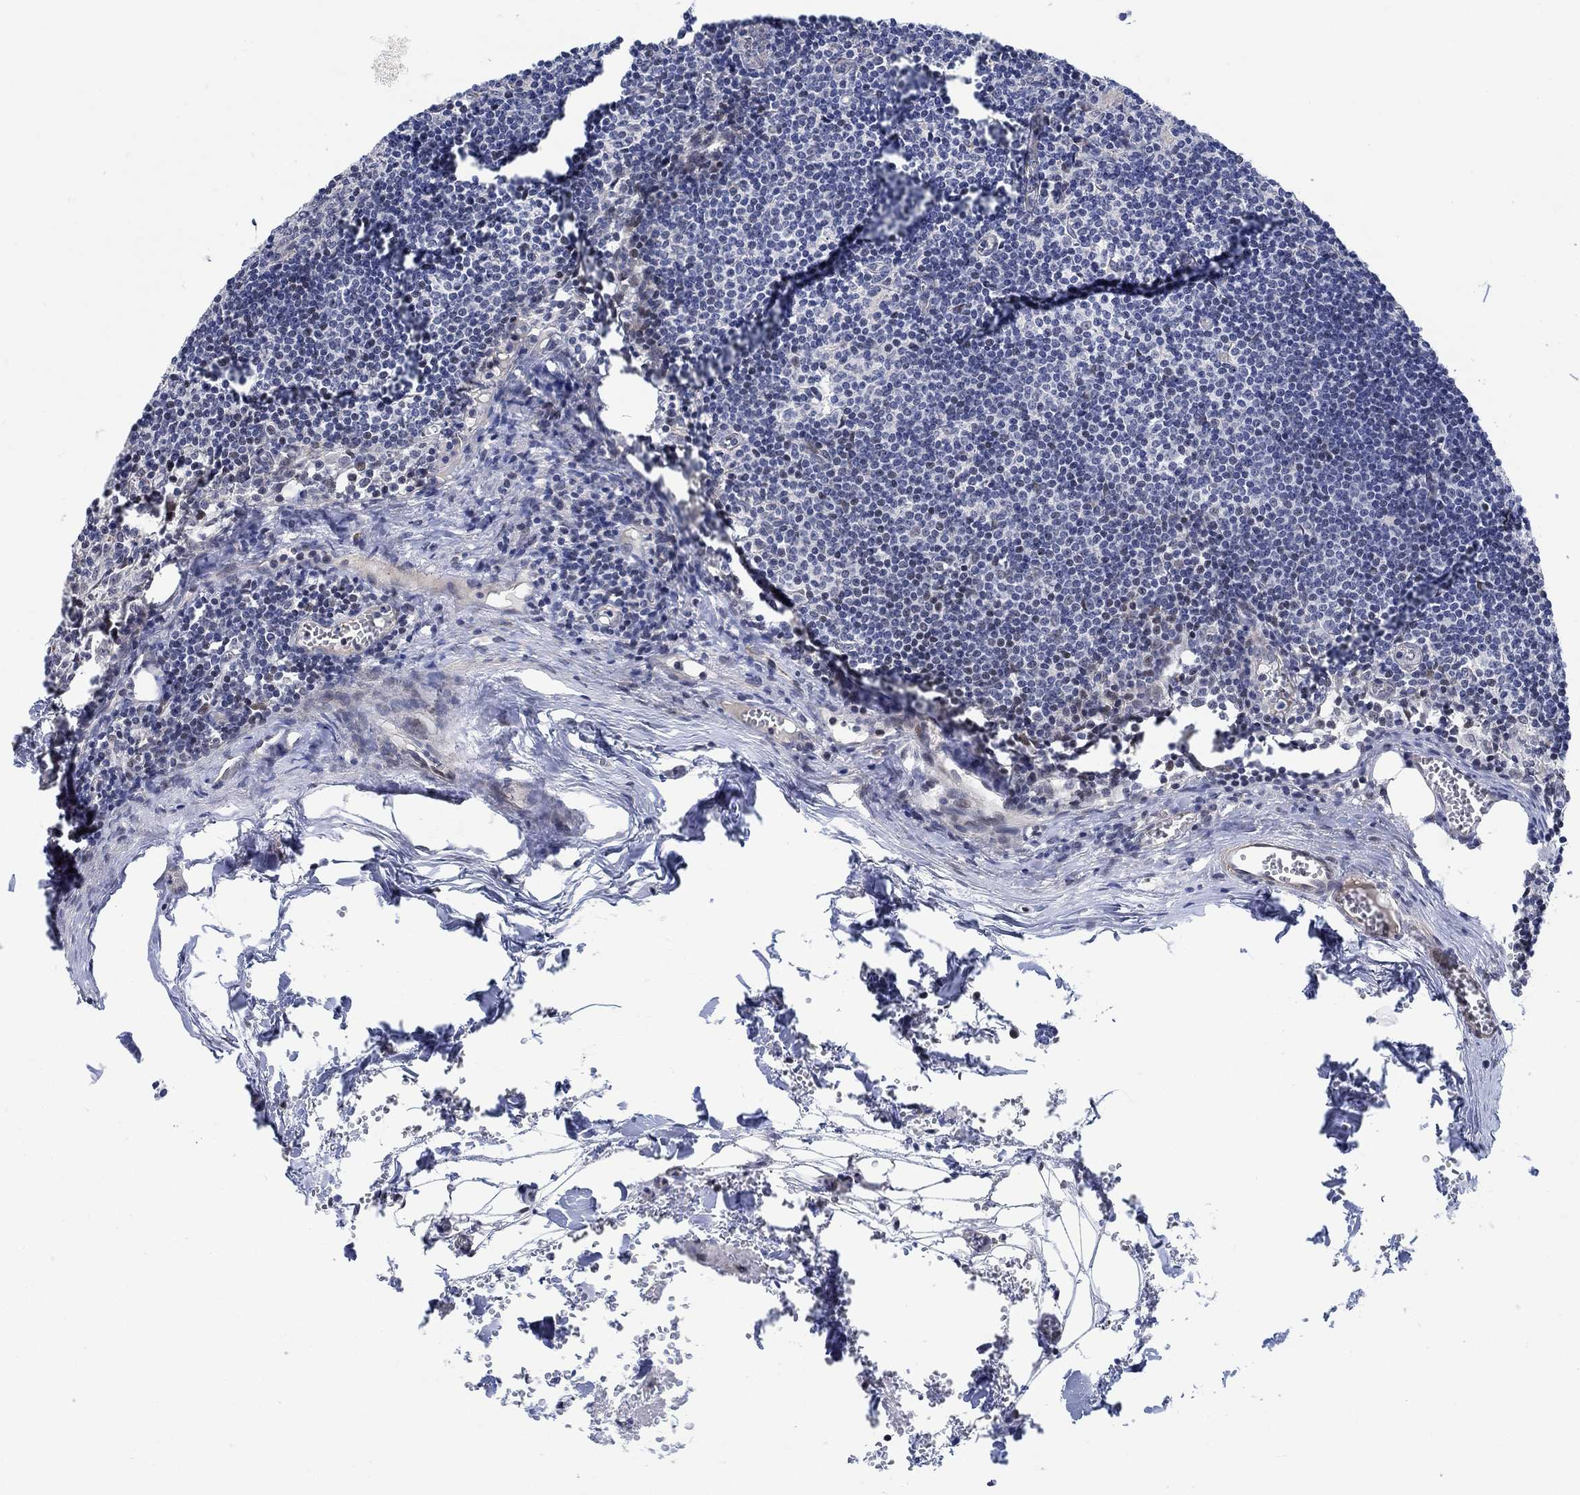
{"staining": {"intensity": "negative", "quantity": "none", "location": "none"}, "tissue": "lymph node", "cell_type": "Germinal center cells", "image_type": "normal", "snomed": [{"axis": "morphology", "description": "Normal tissue, NOS"}, {"axis": "topography", "description": "Lymph node"}], "caption": "The histopathology image shows no significant staining in germinal center cells of lymph node.", "gene": "KCNH8", "patient": {"sex": "male", "age": 59}}